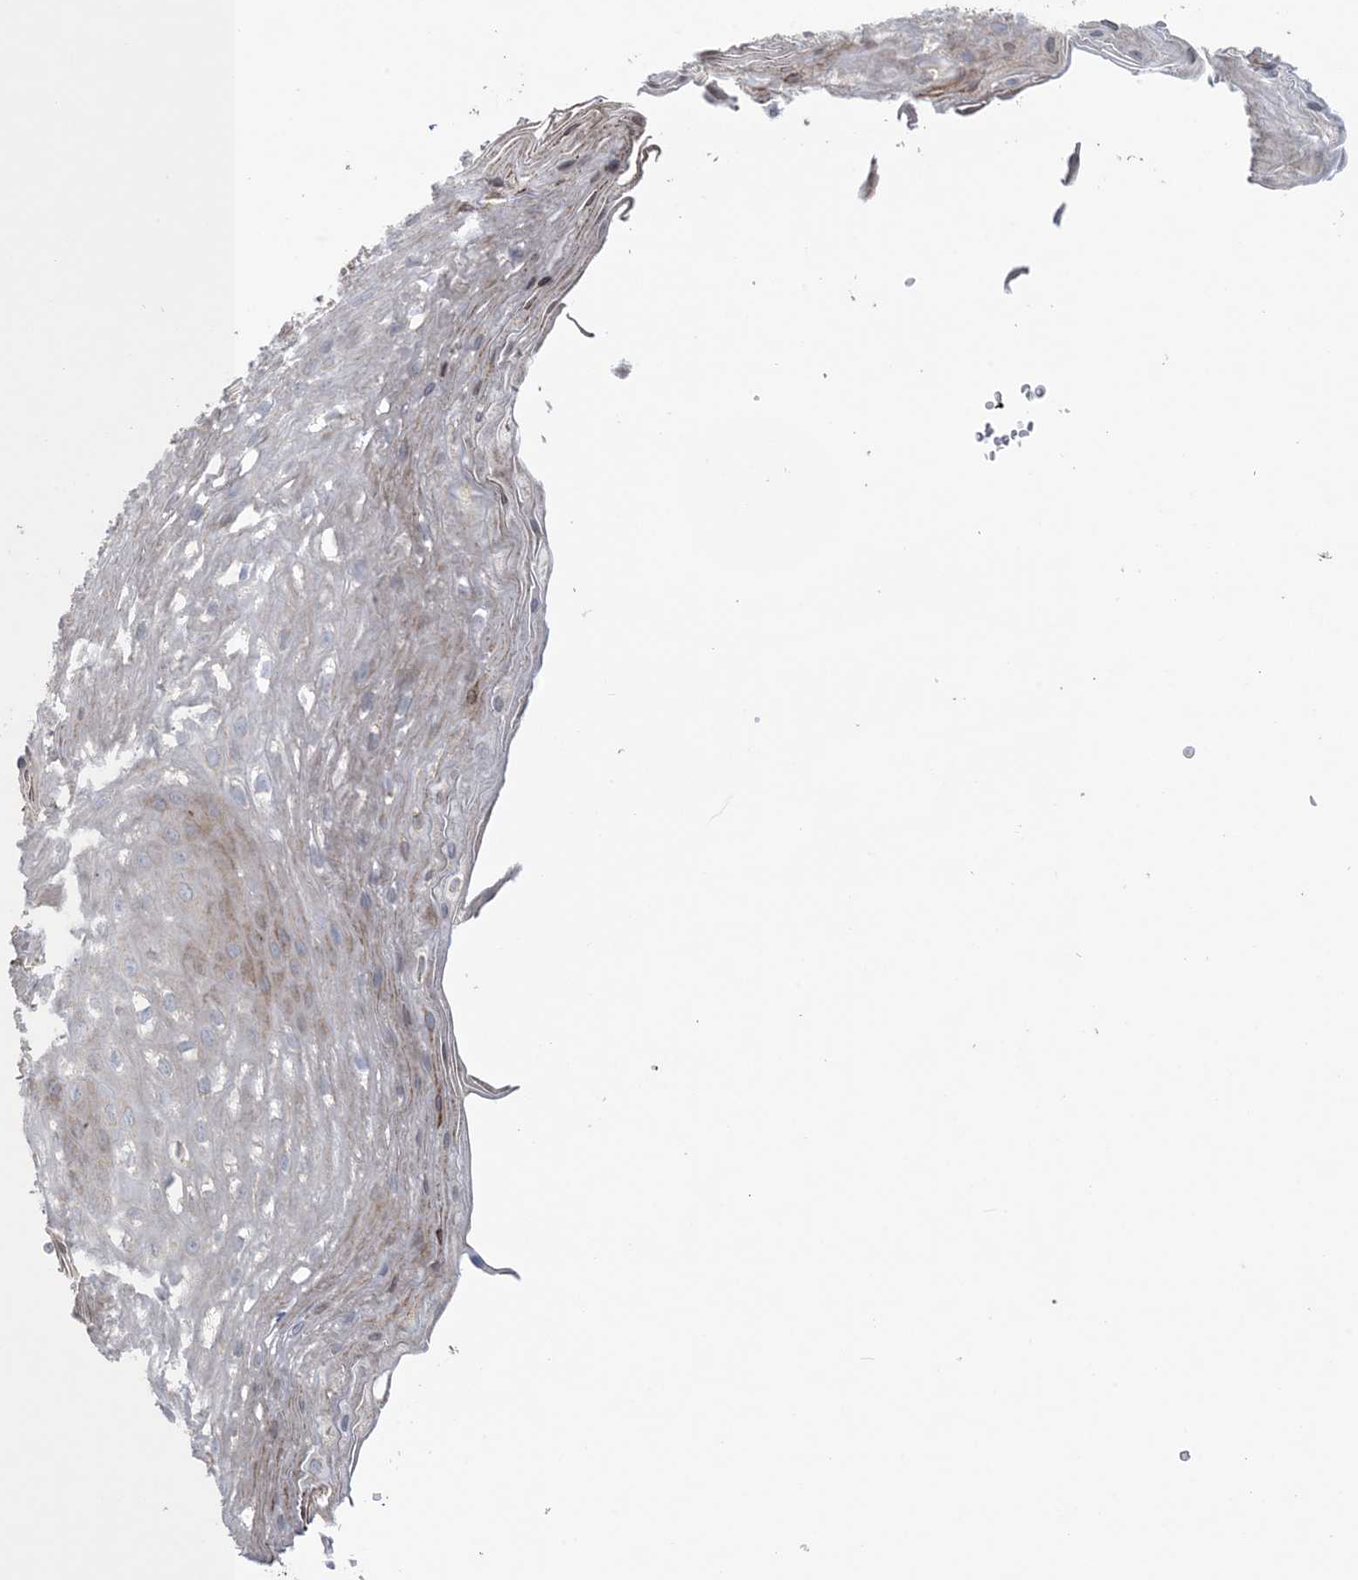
{"staining": {"intensity": "moderate", "quantity": "25%-75%", "location": "cytoplasmic/membranous"}, "tissue": "esophagus", "cell_type": "Squamous epithelial cells", "image_type": "normal", "snomed": [{"axis": "morphology", "description": "Normal tissue, NOS"}, {"axis": "topography", "description": "Esophagus"}], "caption": "Esophagus stained with DAB immunohistochemistry (IHC) demonstrates medium levels of moderate cytoplasmic/membranous positivity in approximately 25%-75% of squamous epithelial cells.", "gene": "SHANK1", "patient": {"sex": "female", "age": 66}}